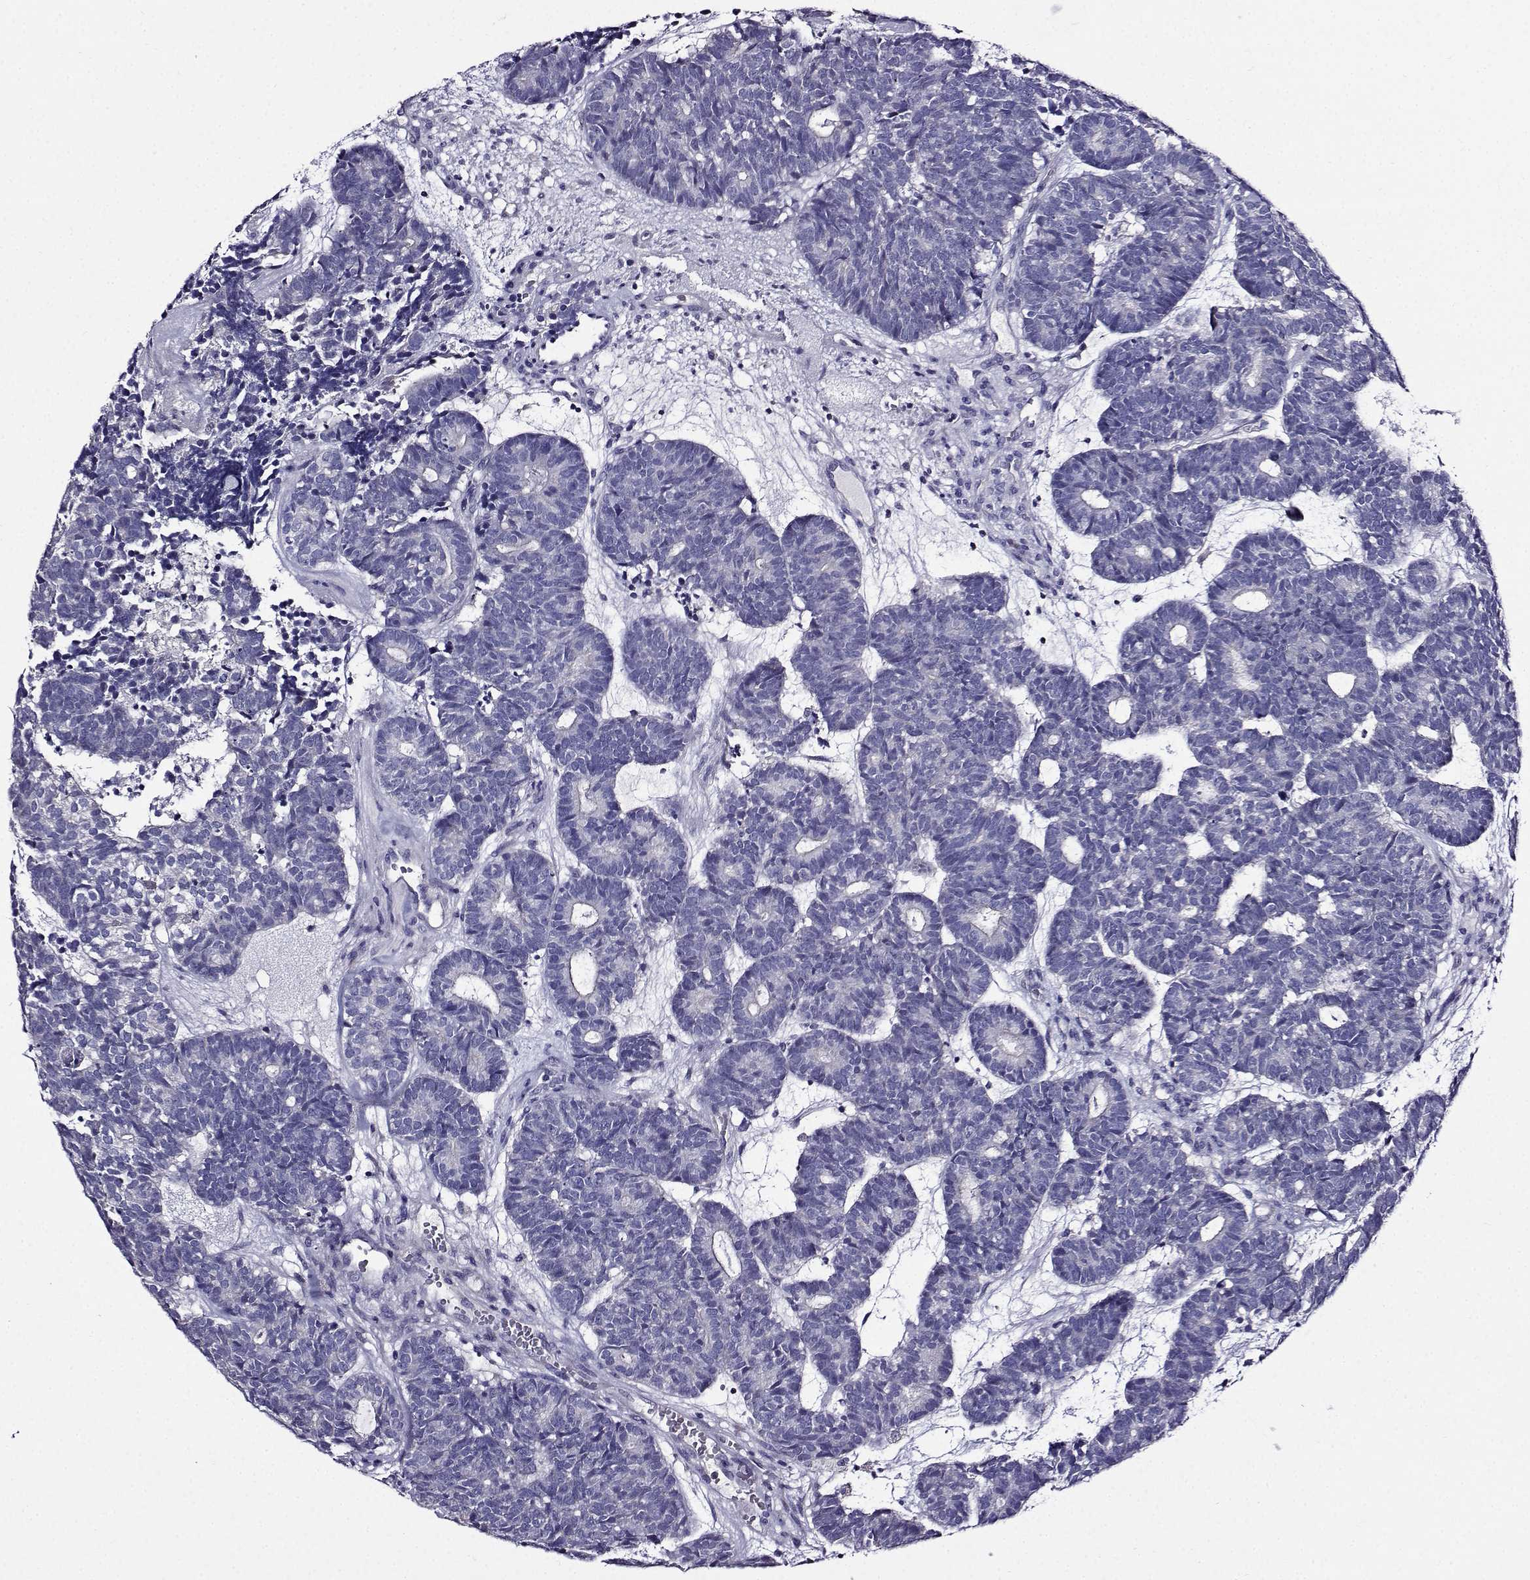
{"staining": {"intensity": "negative", "quantity": "none", "location": "none"}, "tissue": "head and neck cancer", "cell_type": "Tumor cells", "image_type": "cancer", "snomed": [{"axis": "morphology", "description": "Adenocarcinoma, NOS"}, {"axis": "topography", "description": "Head-Neck"}], "caption": "High power microscopy image of an immunohistochemistry image of head and neck adenocarcinoma, revealing no significant positivity in tumor cells.", "gene": "TMEM266", "patient": {"sex": "female", "age": 81}}